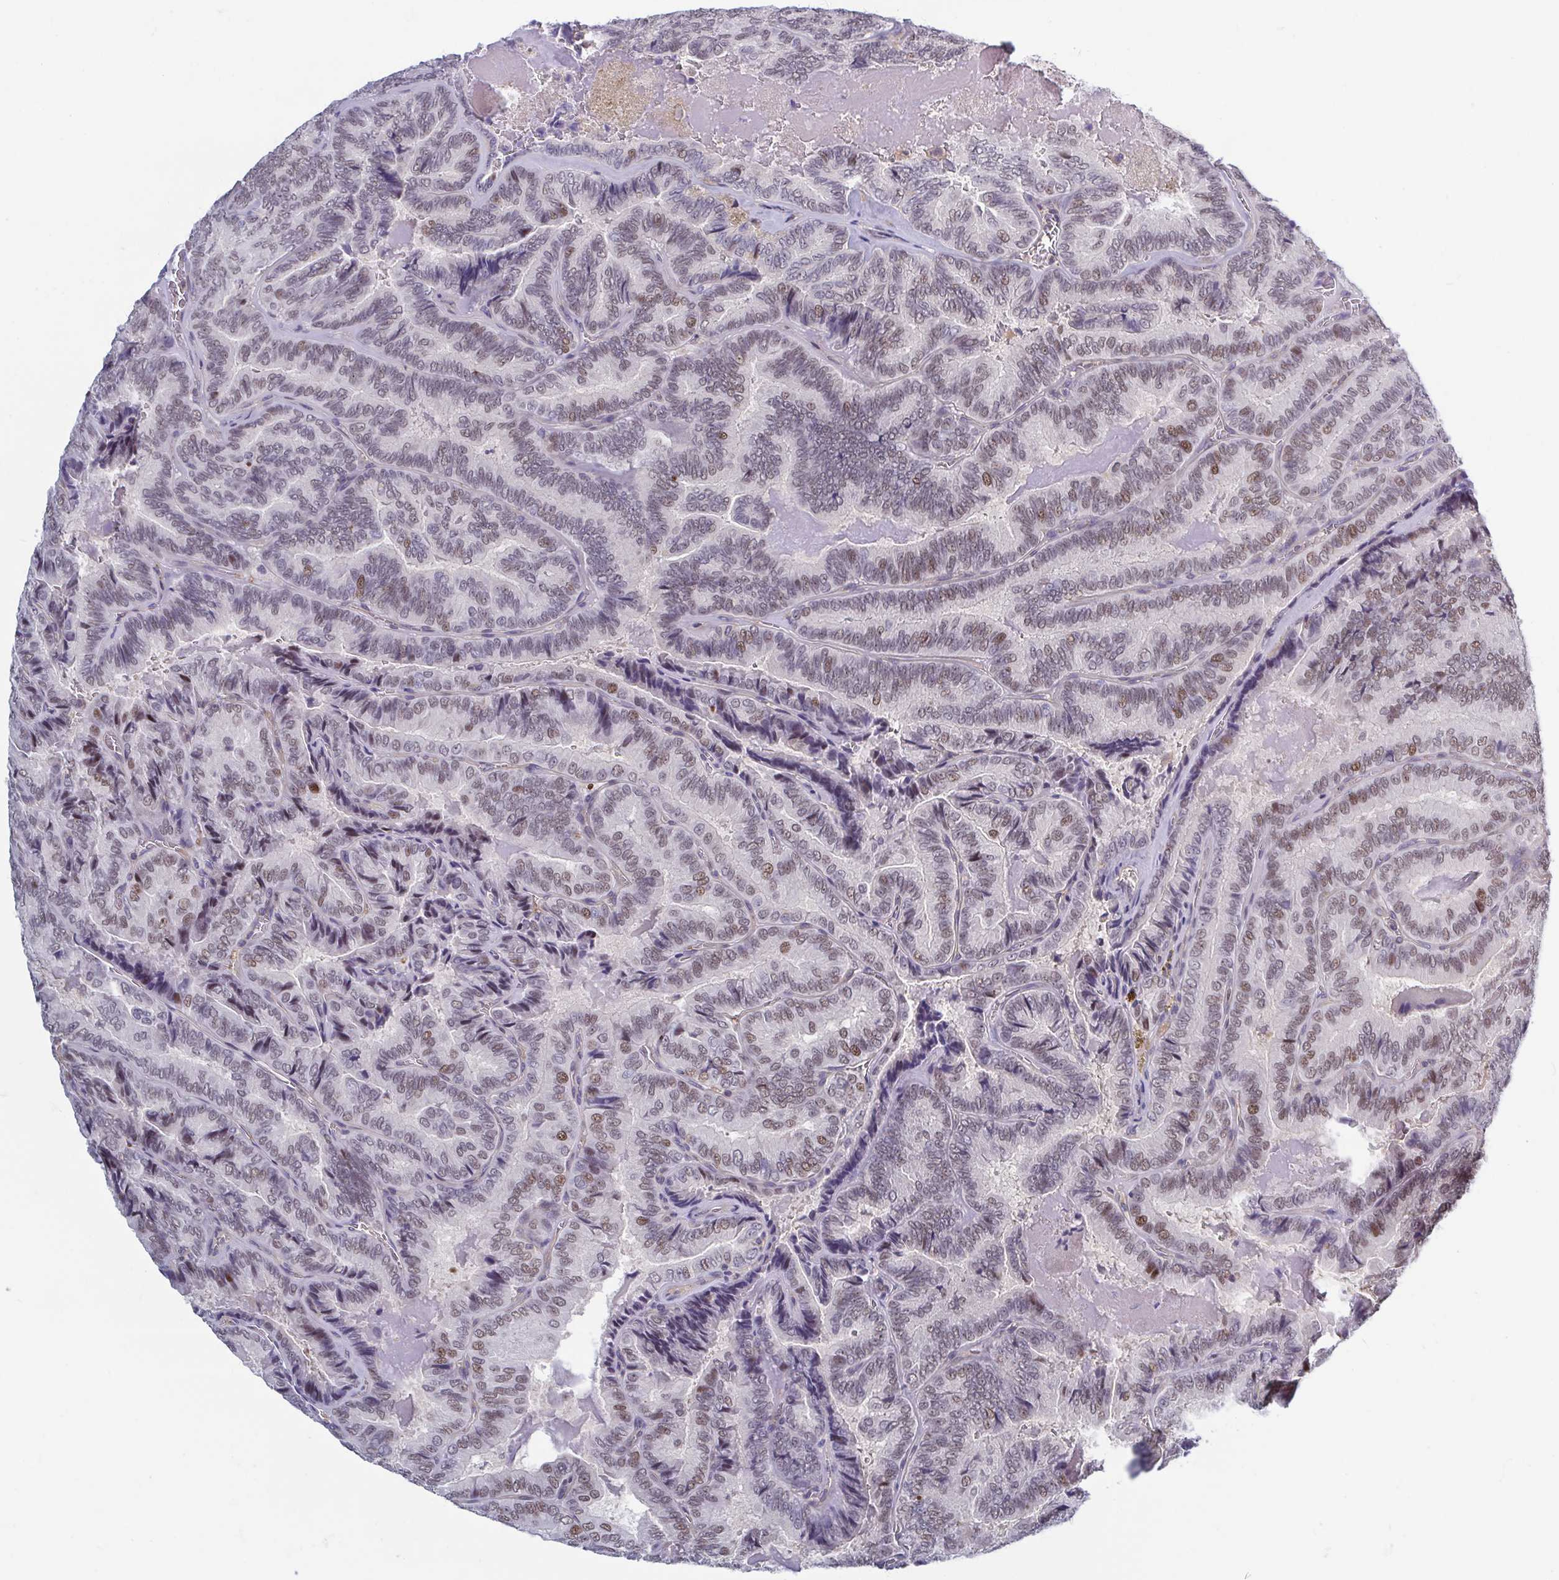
{"staining": {"intensity": "moderate", "quantity": "<25%", "location": "nuclear"}, "tissue": "thyroid cancer", "cell_type": "Tumor cells", "image_type": "cancer", "snomed": [{"axis": "morphology", "description": "Papillary adenocarcinoma, NOS"}, {"axis": "topography", "description": "Thyroid gland"}], "caption": "Tumor cells reveal low levels of moderate nuclear staining in about <25% of cells in human thyroid cancer (papillary adenocarcinoma).", "gene": "LRRC38", "patient": {"sex": "female", "age": 75}}